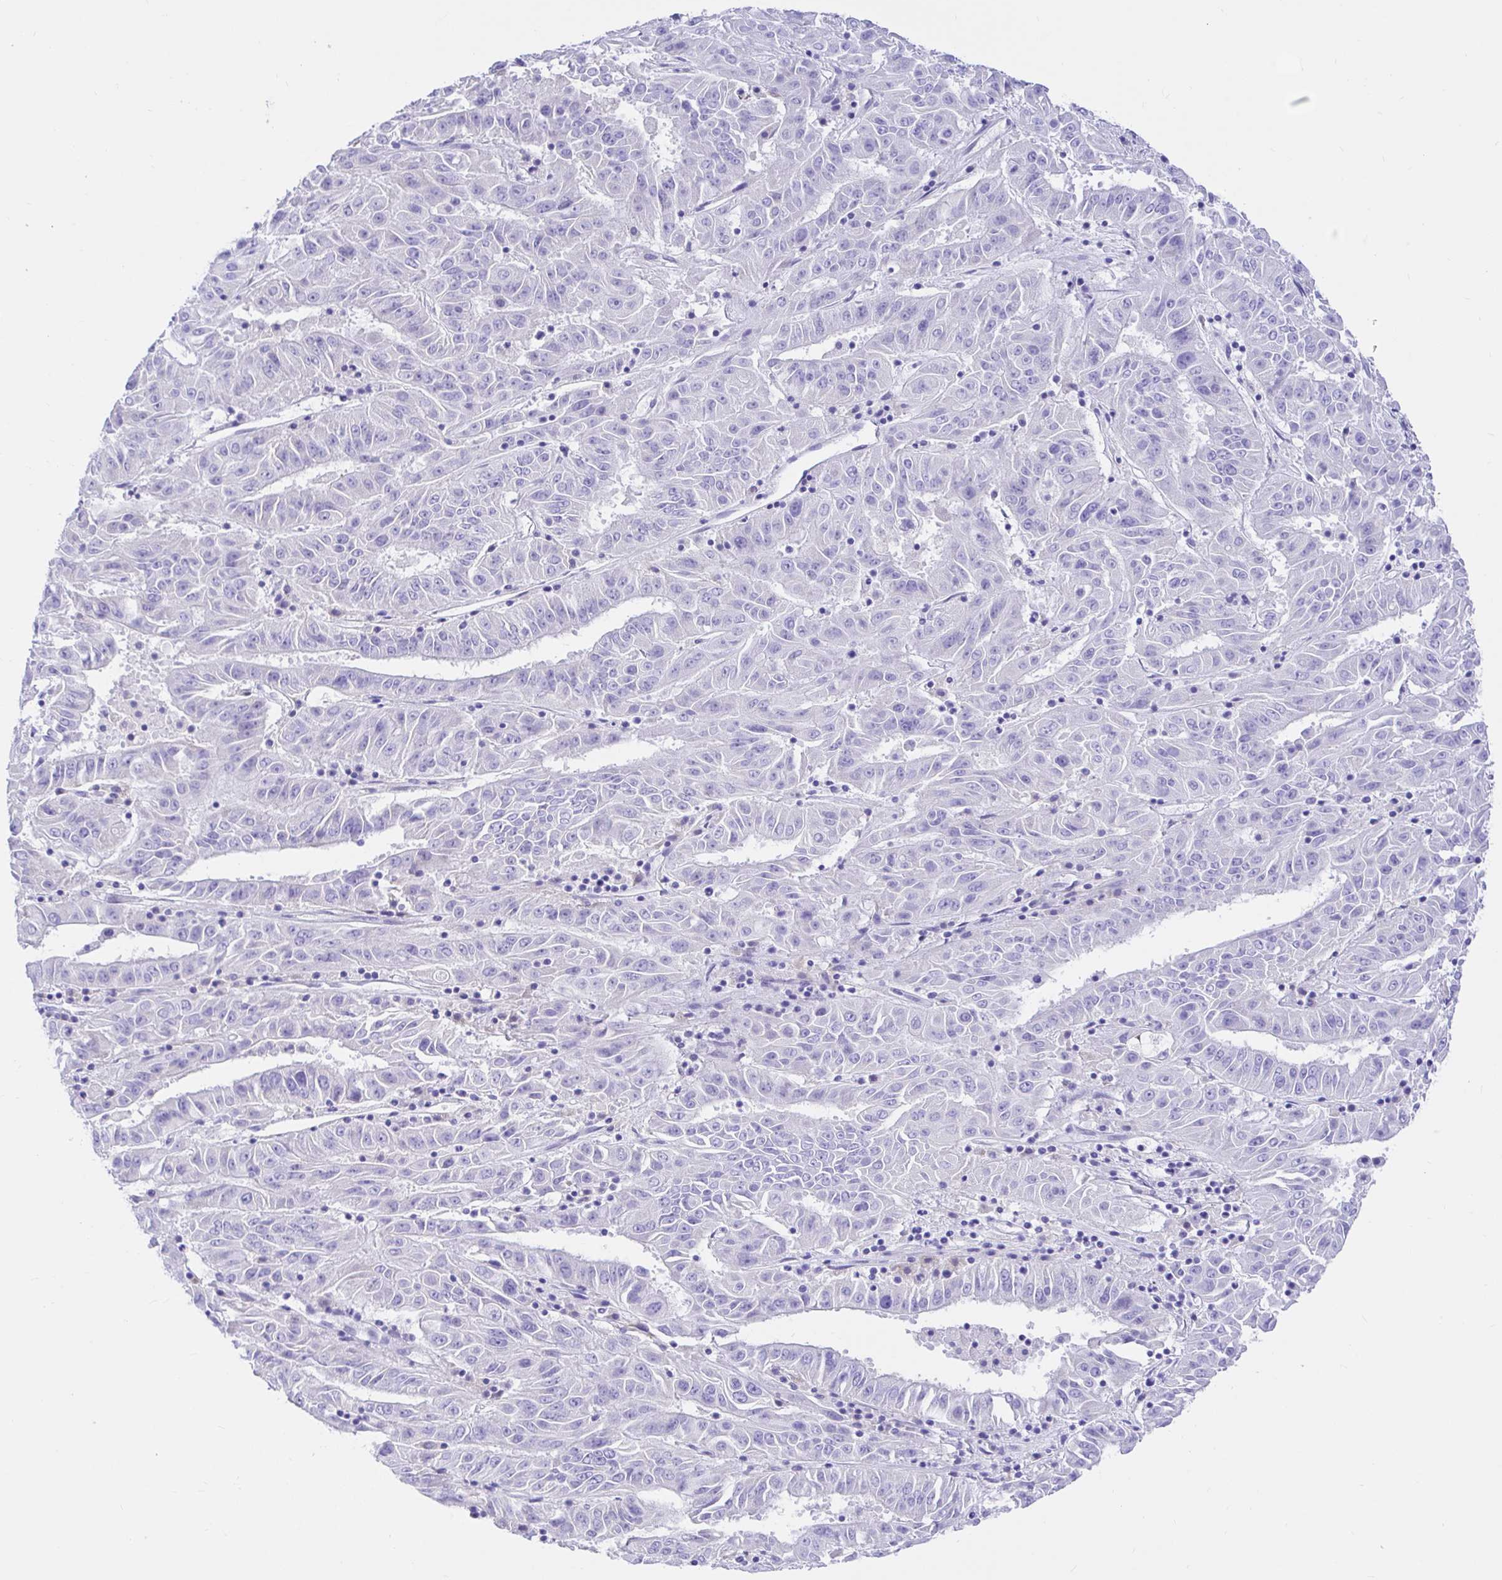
{"staining": {"intensity": "negative", "quantity": "none", "location": "none"}, "tissue": "pancreatic cancer", "cell_type": "Tumor cells", "image_type": "cancer", "snomed": [{"axis": "morphology", "description": "Adenocarcinoma, NOS"}, {"axis": "topography", "description": "Pancreas"}], "caption": "This is an IHC image of human adenocarcinoma (pancreatic). There is no expression in tumor cells.", "gene": "BACE2", "patient": {"sex": "male", "age": 63}}